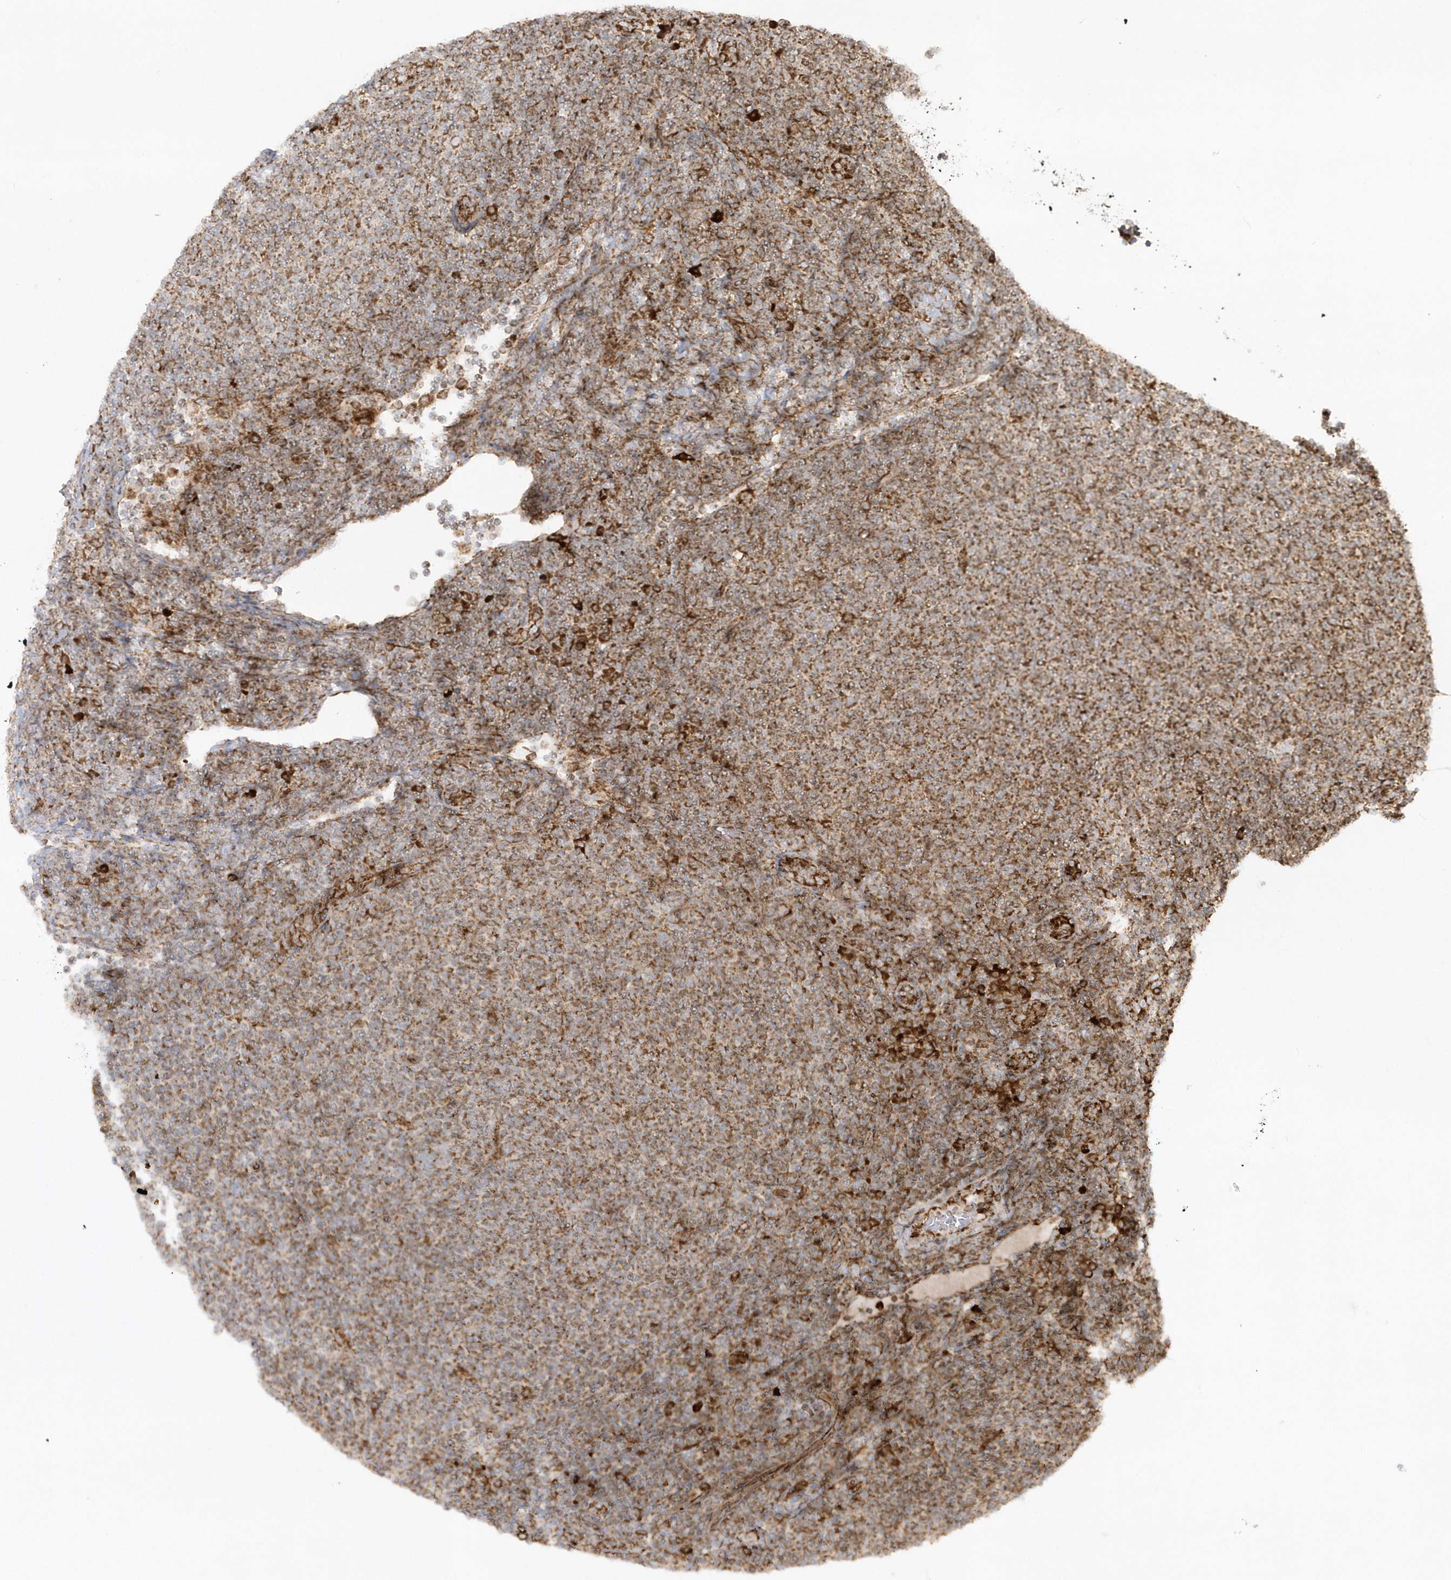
{"staining": {"intensity": "moderate", "quantity": ">75%", "location": "cytoplasmic/membranous"}, "tissue": "lymphoma", "cell_type": "Tumor cells", "image_type": "cancer", "snomed": [{"axis": "morphology", "description": "Malignant lymphoma, non-Hodgkin's type, Low grade"}, {"axis": "topography", "description": "Lymph node"}], "caption": "Immunohistochemistry (IHC) staining of malignant lymphoma, non-Hodgkin's type (low-grade), which displays medium levels of moderate cytoplasmic/membranous positivity in approximately >75% of tumor cells indicating moderate cytoplasmic/membranous protein positivity. The staining was performed using DAB (brown) for protein detection and nuclei were counterstained in hematoxylin (blue).", "gene": "SH3BP2", "patient": {"sex": "male", "age": 66}}